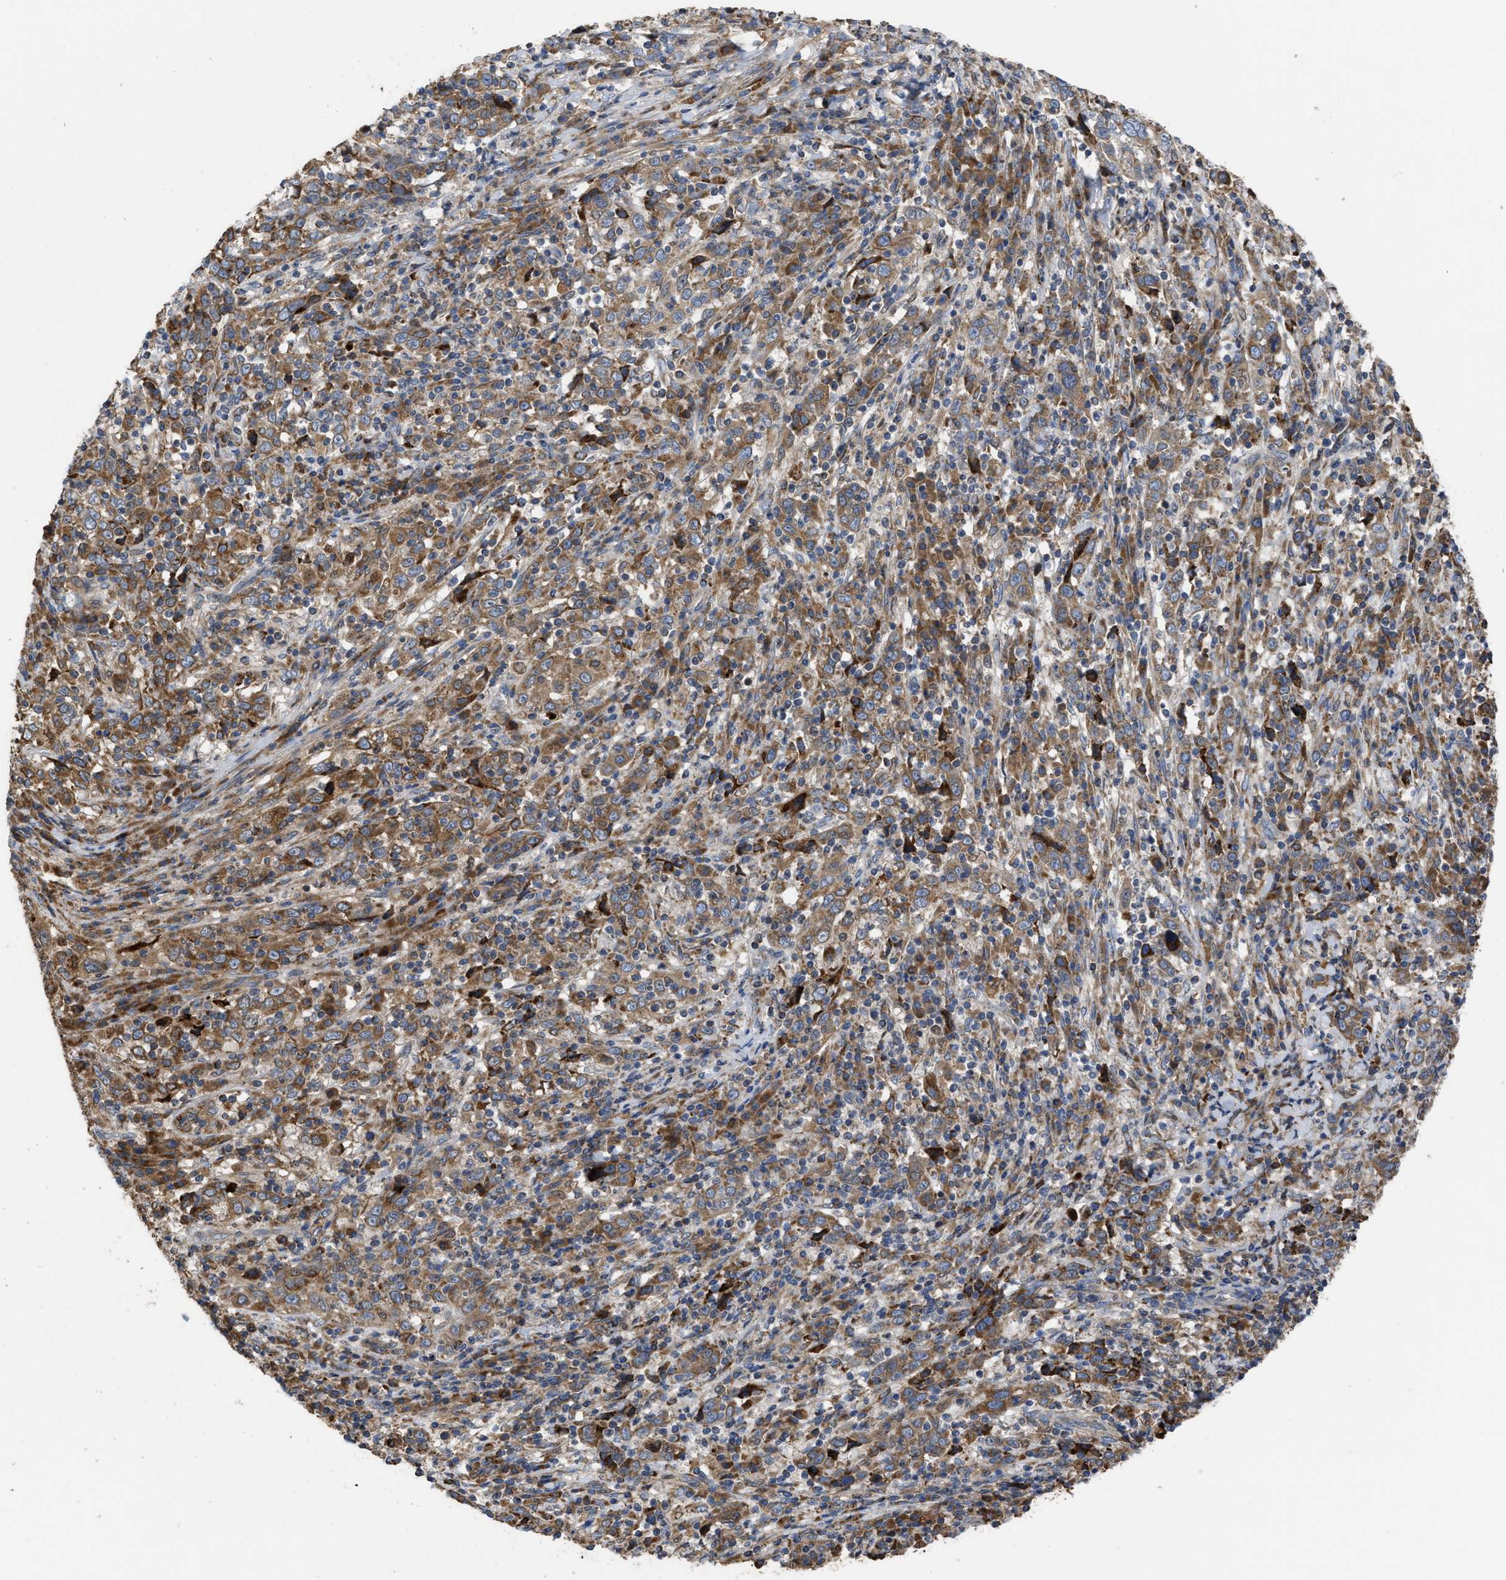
{"staining": {"intensity": "moderate", "quantity": ">75%", "location": "cytoplasmic/membranous"}, "tissue": "cervical cancer", "cell_type": "Tumor cells", "image_type": "cancer", "snomed": [{"axis": "morphology", "description": "Squamous cell carcinoma, NOS"}, {"axis": "topography", "description": "Cervix"}], "caption": "Cervical cancer was stained to show a protein in brown. There is medium levels of moderate cytoplasmic/membranous staining in about >75% of tumor cells. The staining is performed using DAB brown chromogen to label protein expression. The nuclei are counter-stained blue using hematoxylin.", "gene": "AK2", "patient": {"sex": "female", "age": 46}}